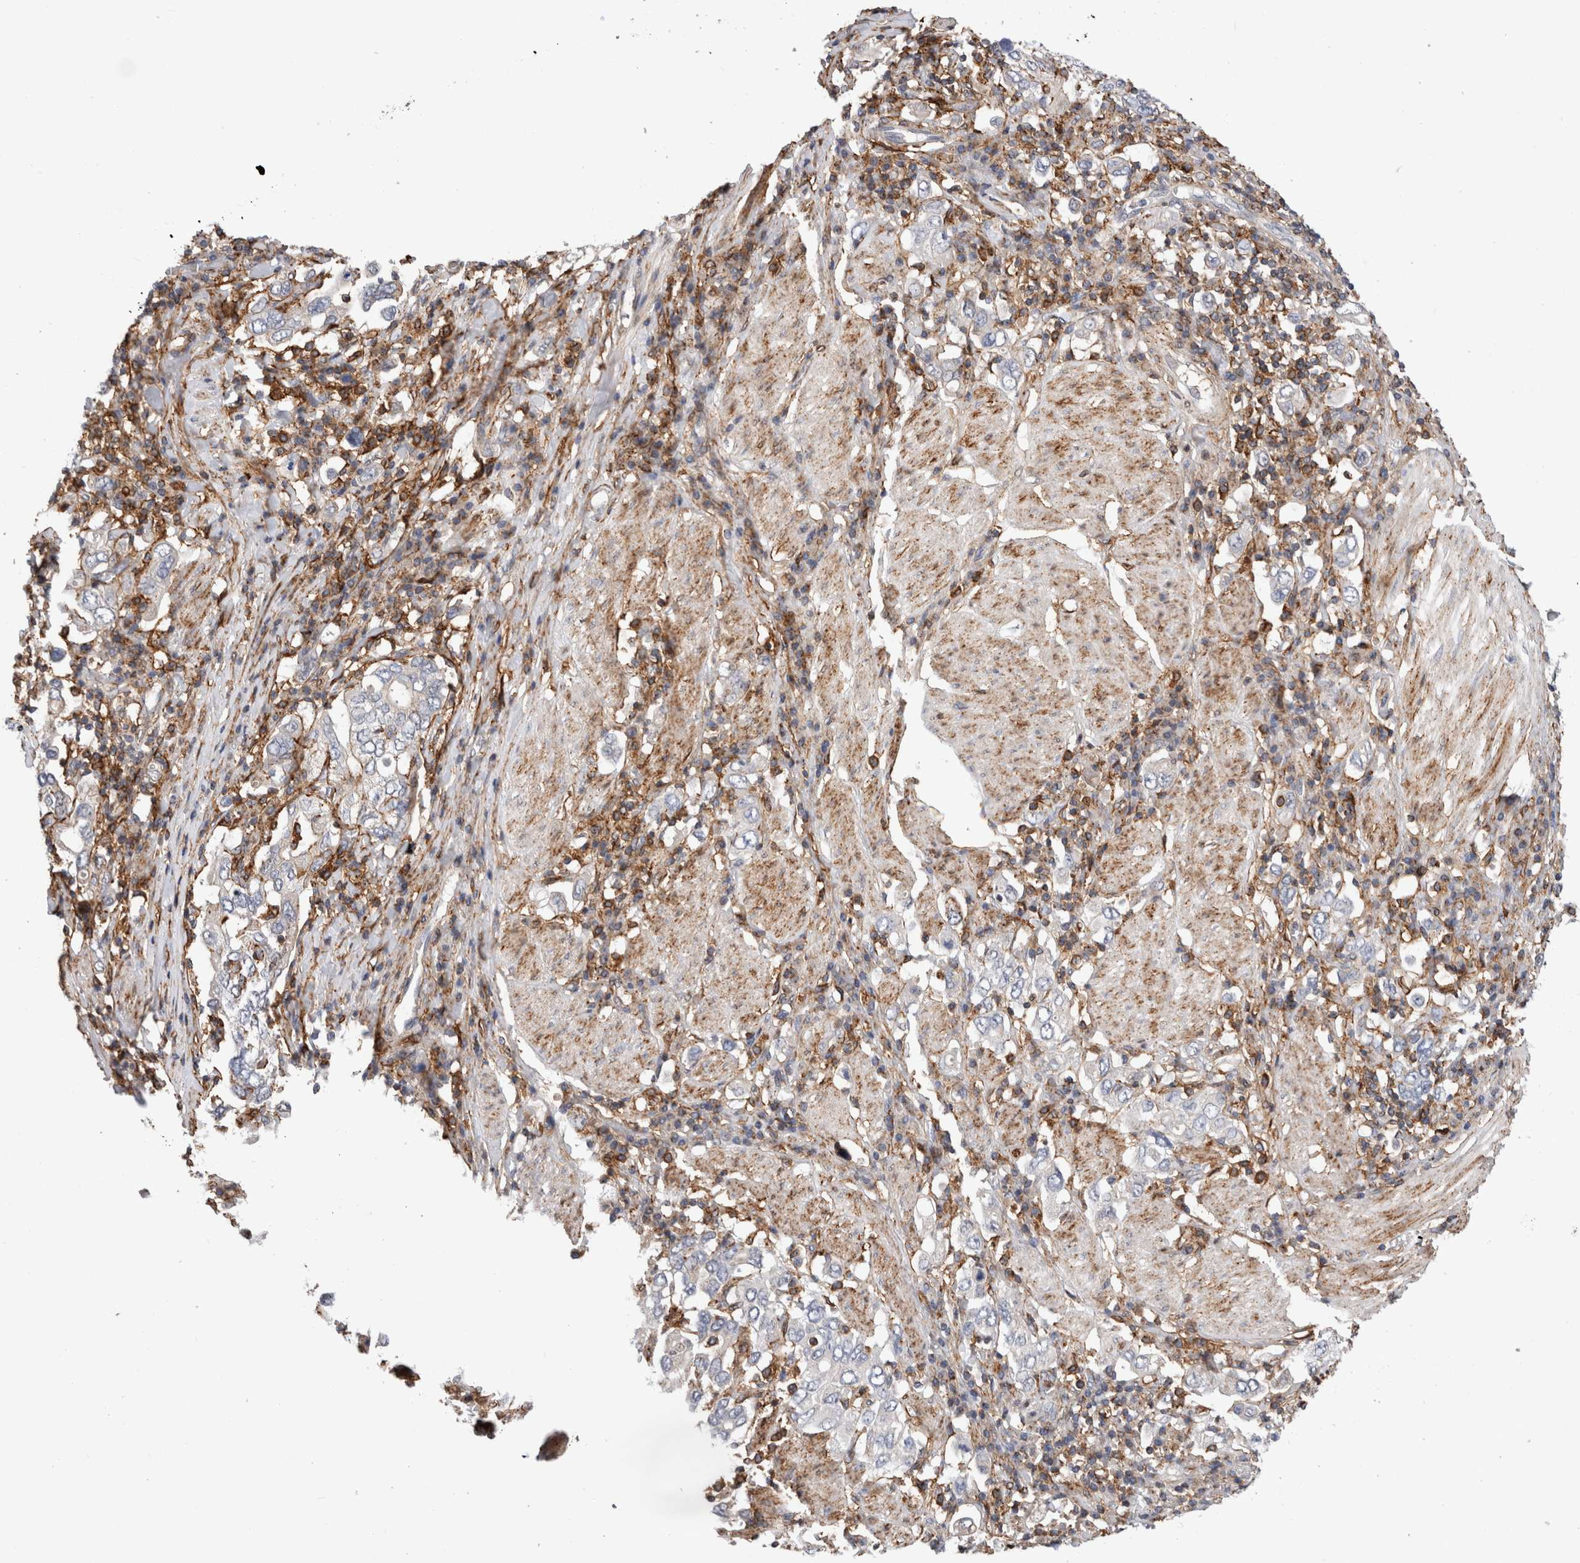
{"staining": {"intensity": "negative", "quantity": "none", "location": "none"}, "tissue": "stomach cancer", "cell_type": "Tumor cells", "image_type": "cancer", "snomed": [{"axis": "morphology", "description": "Adenocarcinoma, NOS"}, {"axis": "topography", "description": "Stomach, upper"}], "caption": "Immunohistochemical staining of human stomach cancer (adenocarcinoma) displays no significant positivity in tumor cells. Brightfield microscopy of IHC stained with DAB (brown) and hematoxylin (blue), captured at high magnification.", "gene": "CCDC88B", "patient": {"sex": "male", "age": 62}}